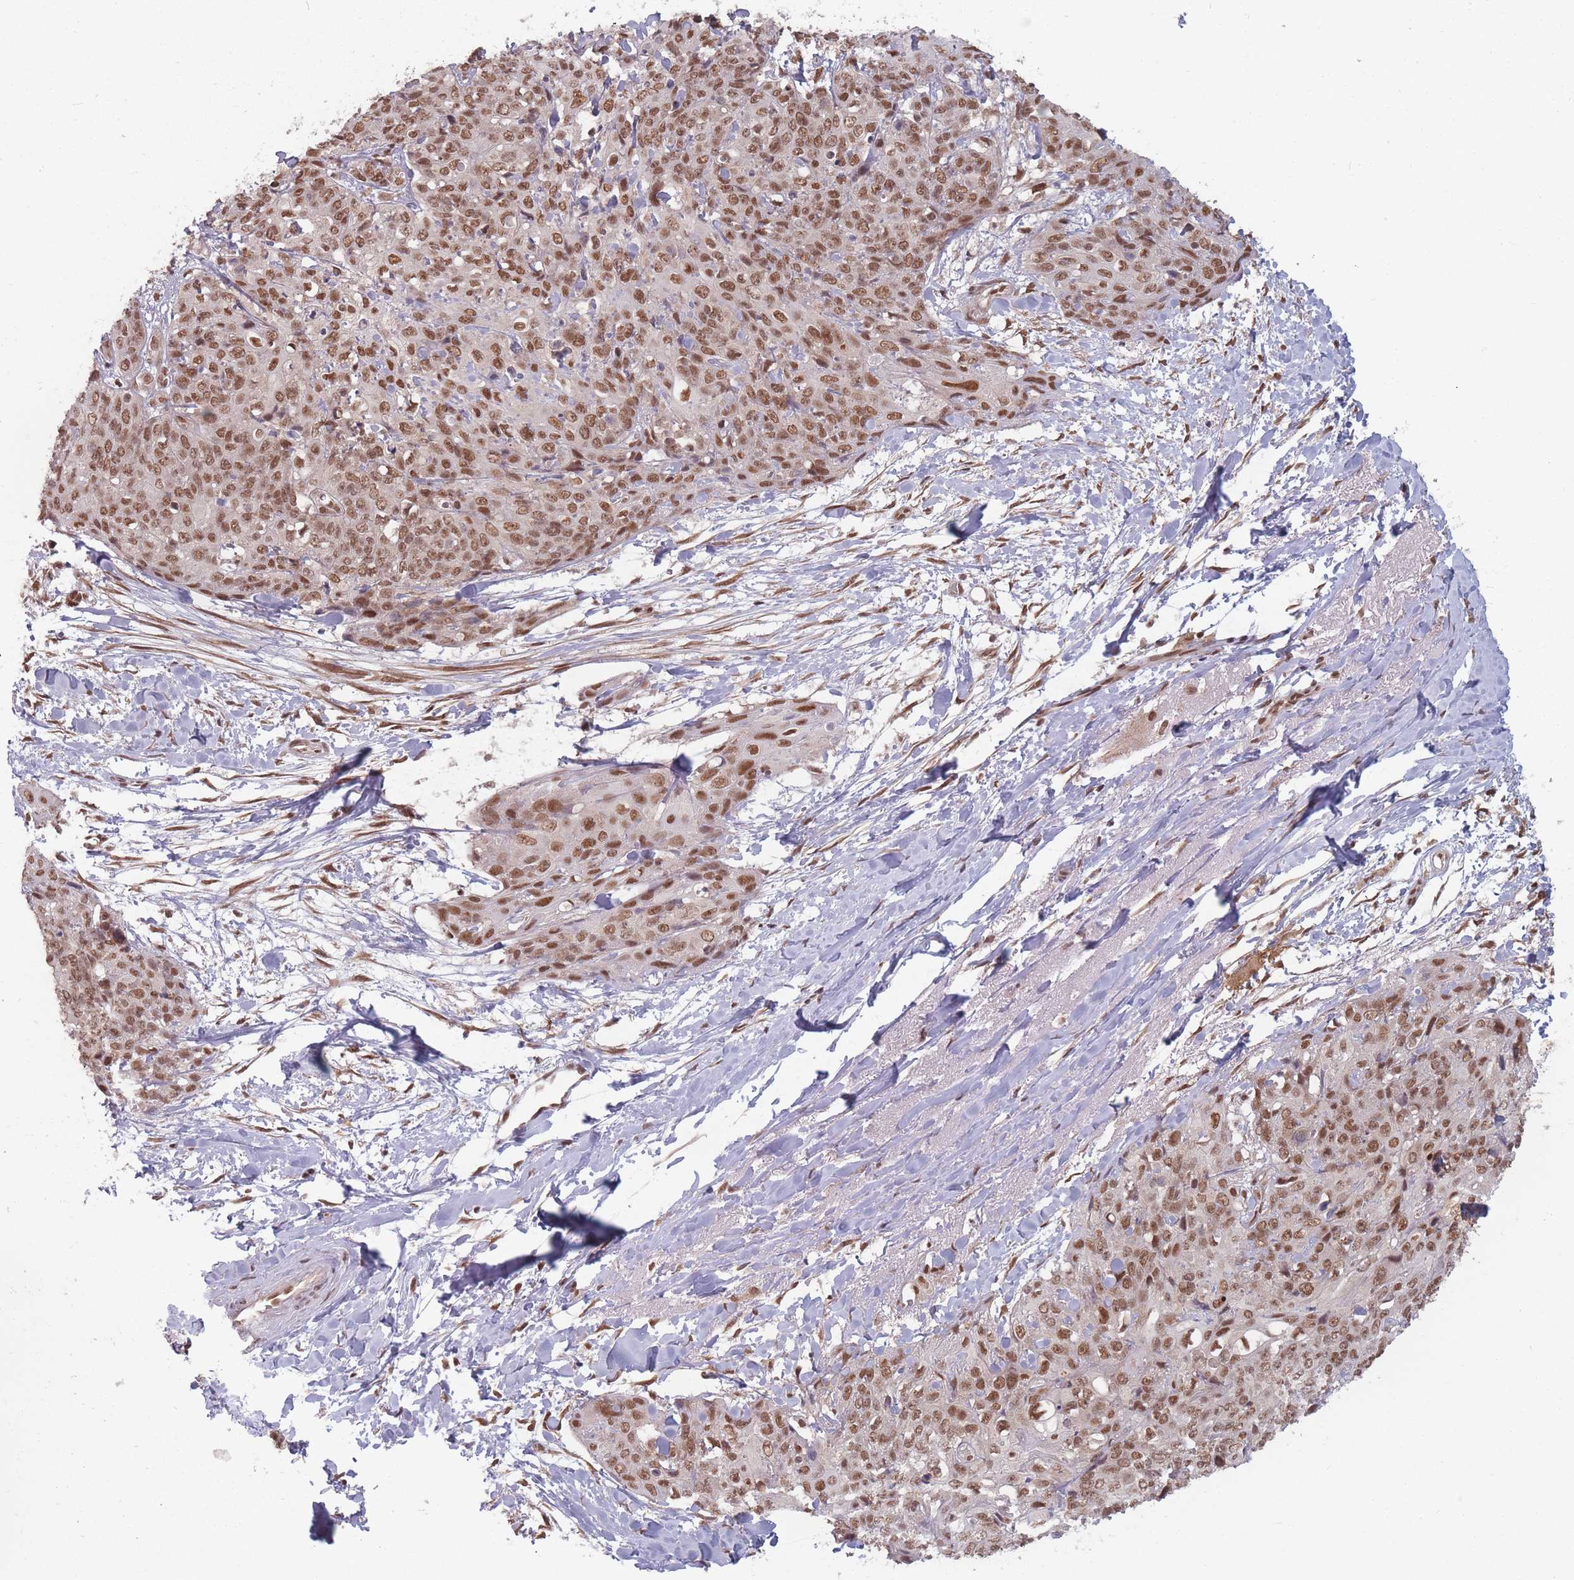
{"staining": {"intensity": "moderate", "quantity": ">75%", "location": "nuclear"}, "tissue": "skin cancer", "cell_type": "Tumor cells", "image_type": "cancer", "snomed": [{"axis": "morphology", "description": "Squamous cell carcinoma, NOS"}, {"axis": "topography", "description": "Skin"}, {"axis": "topography", "description": "Vulva"}], "caption": "A micrograph of human skin cancer stained for a protein exhibits moderate nuclear brown staining in tumor cells. The staining is performed using DAB brown chromogen to label protein expression. The nuclei are counter-stained blue using hematoxylin.", "gene": "TMED3", "patient": {"sex": "female", "age": 85}}